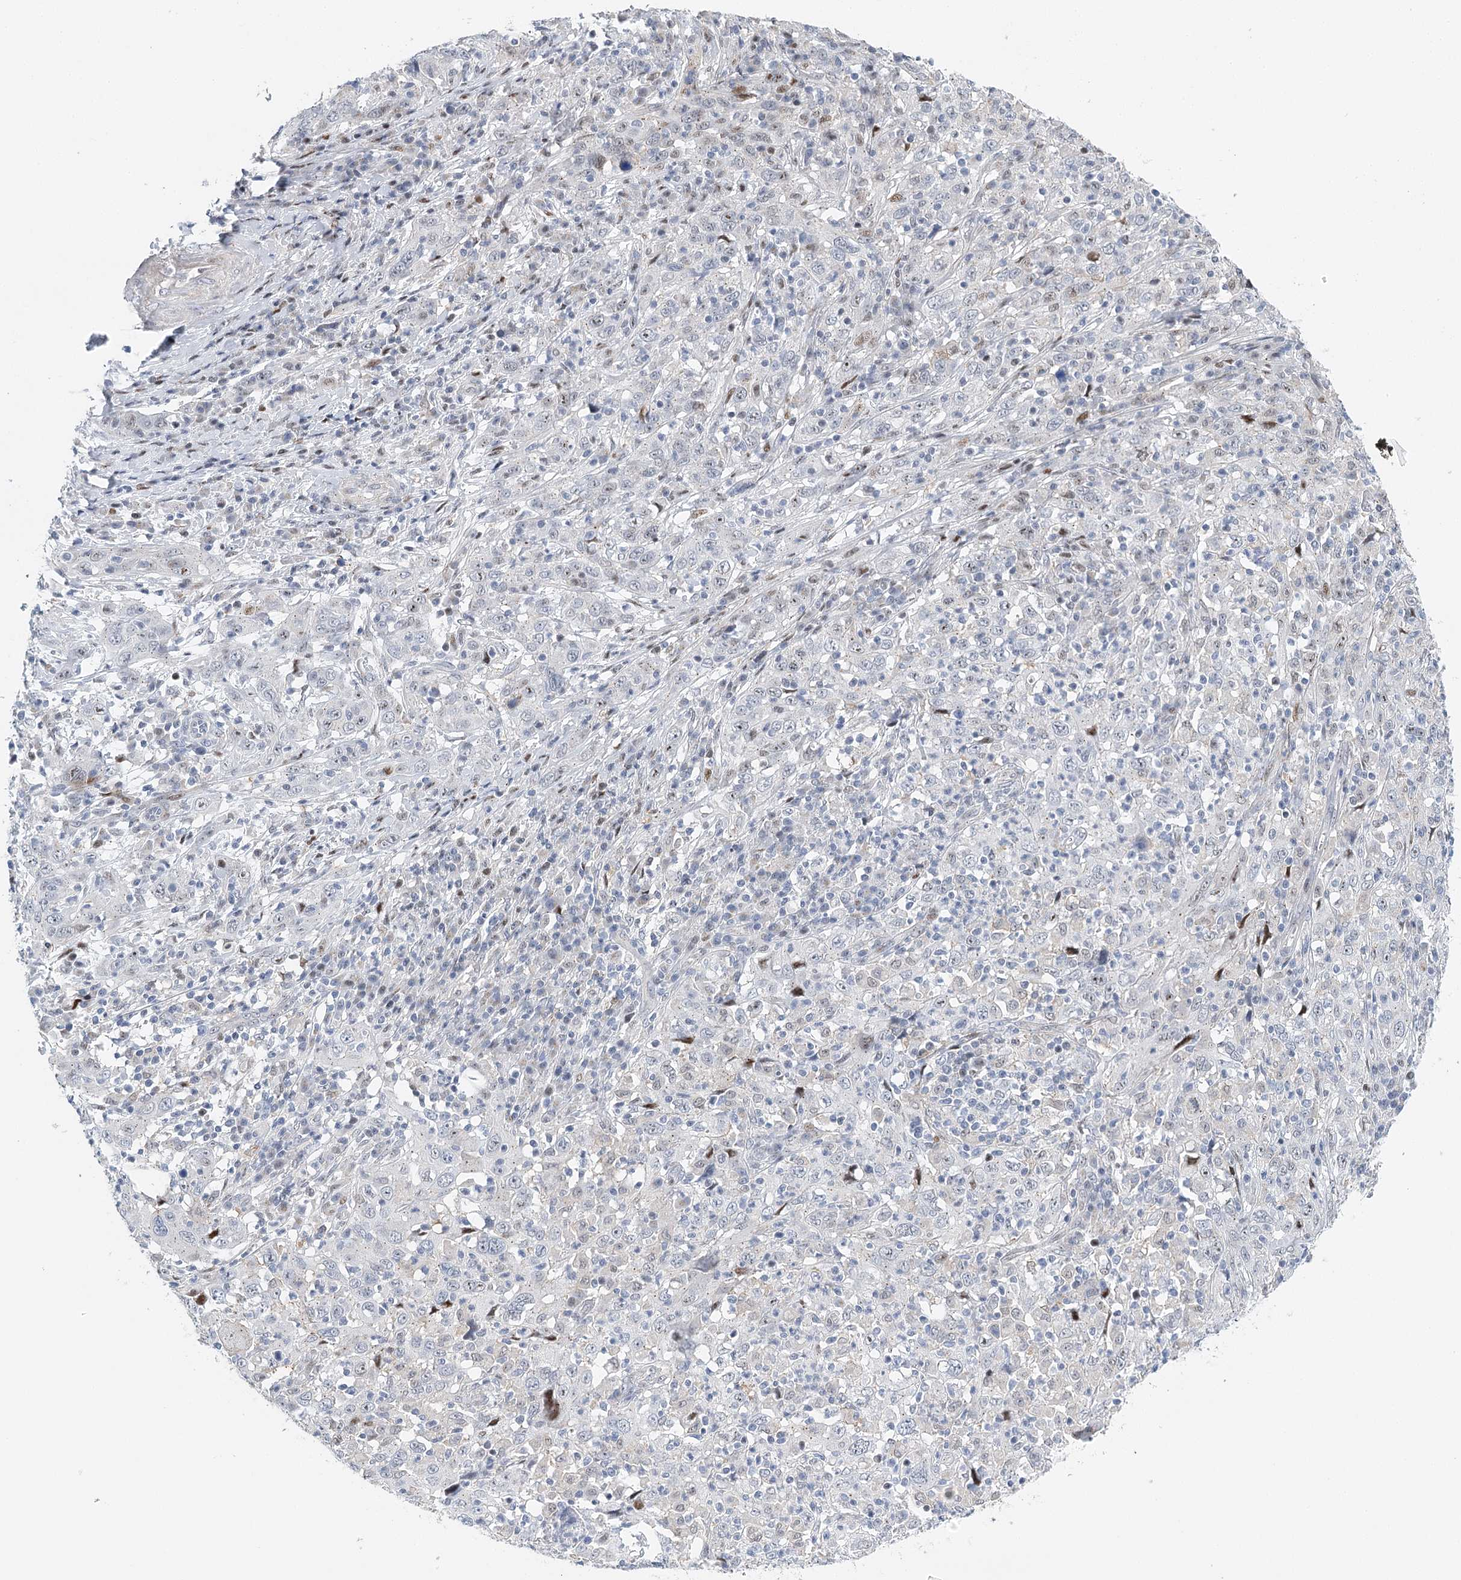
{"staining": {"intensity": "weak", "quantity": "<25%", "location": "nuclear"}, "tissue": "cervical cancer", "cell_type": "Tumor cells", "image_type": "cancer", "snomed": [{"axis": "morphology", "description": "Squamous cell carcinoma, NOS"}, {"axis": "topography", "description": "Cervix"}], "caption": "Human cervical cancer (squamous cell carcinoma) stained for a protein using IHC demonstrates no positivity in tumor cells.", "gene": "CAMTA1", "patient": {"sex": "female", "age": 46}}